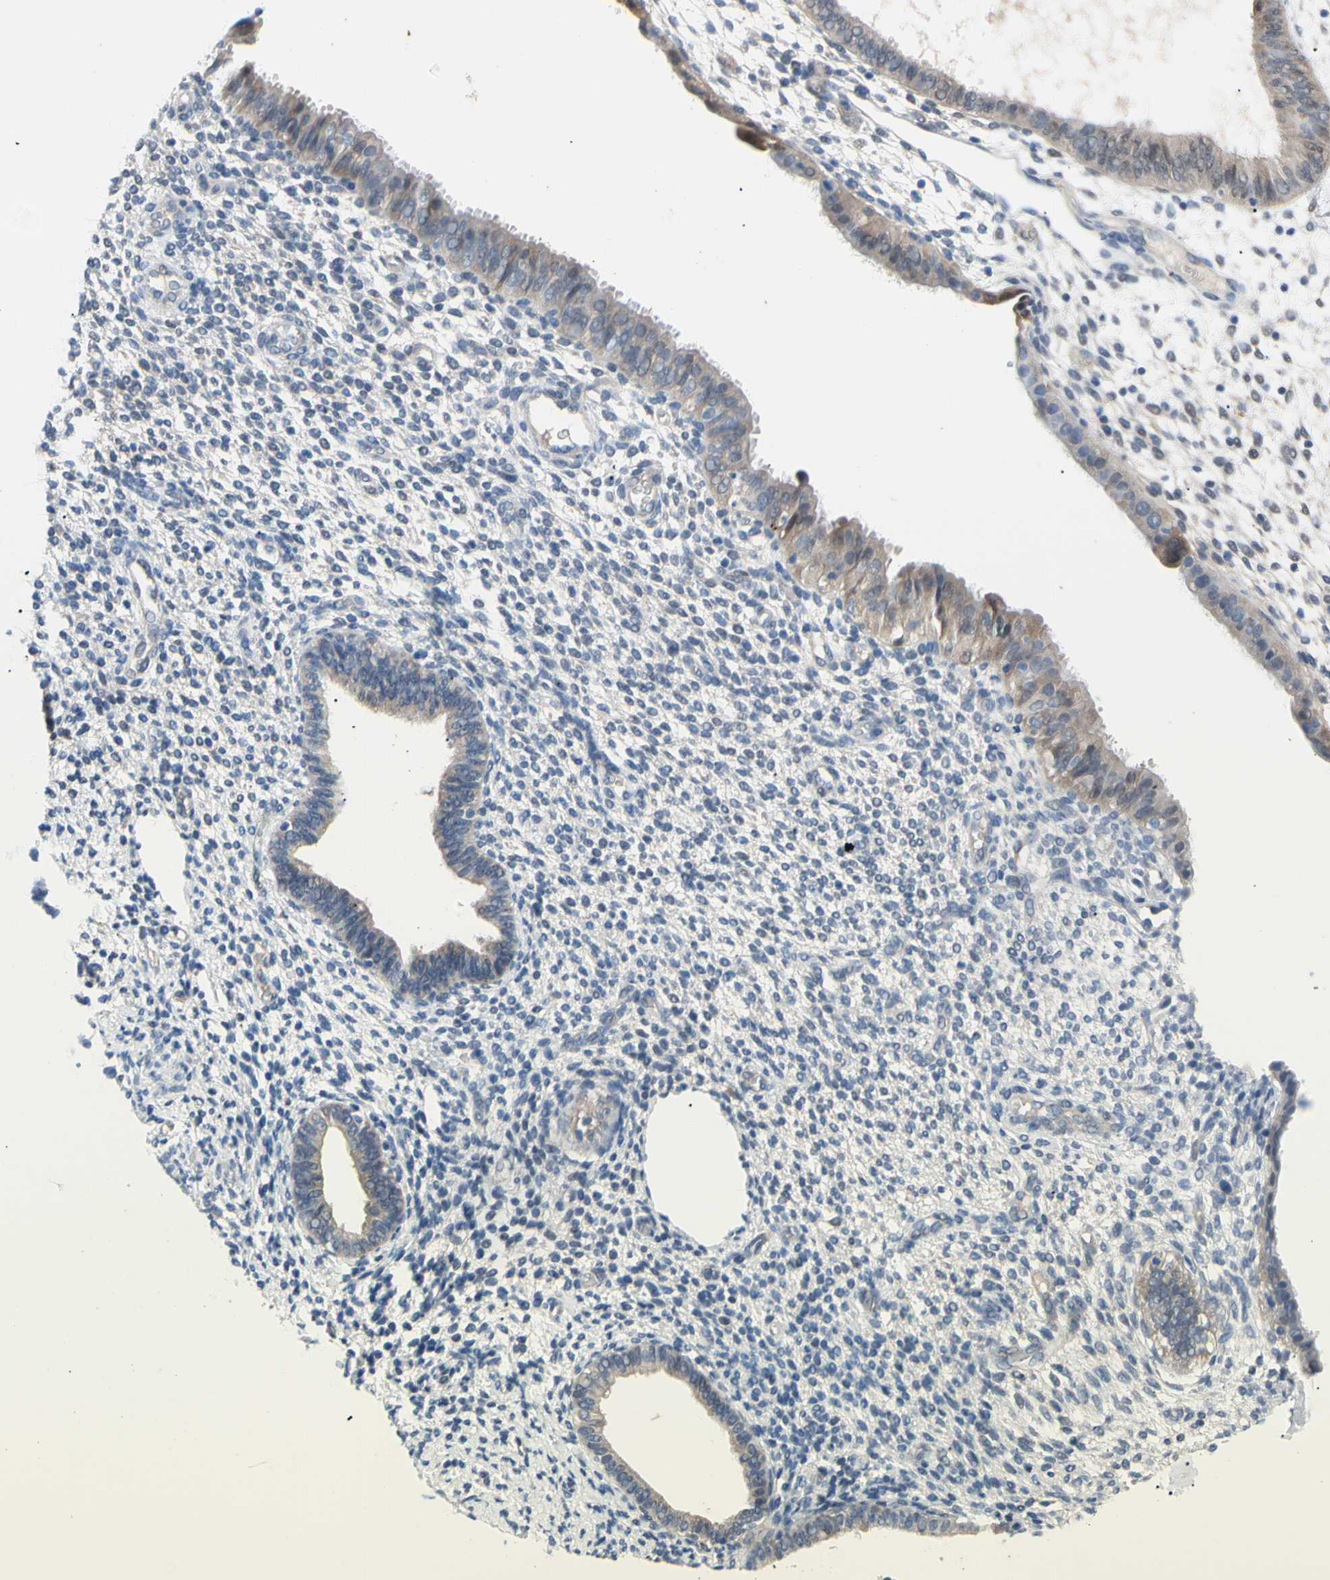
{"staining": {"intensity": "weak", "quantity": "<25%", "location": "cytoplasmic/membranous"}, "tissue": "endometrium", "cell_type": "Cells in endometrial stroma", "image_type": "normal", "snomed": [{"axis": "morphology", "description": "Normal tissue, NOS"}, {"axis": "topography", "description": "Endometrium"}], "caption": "Endometrium was stained to show a protein in brown. There is no significant positivity in cells in endometrial stroma. The staining is performed using DAB brown chromogen with nuclei counter-stained in using hematoxylin.", "gene": "NOL3", "patient": {"sex": "female", "age": 61}}